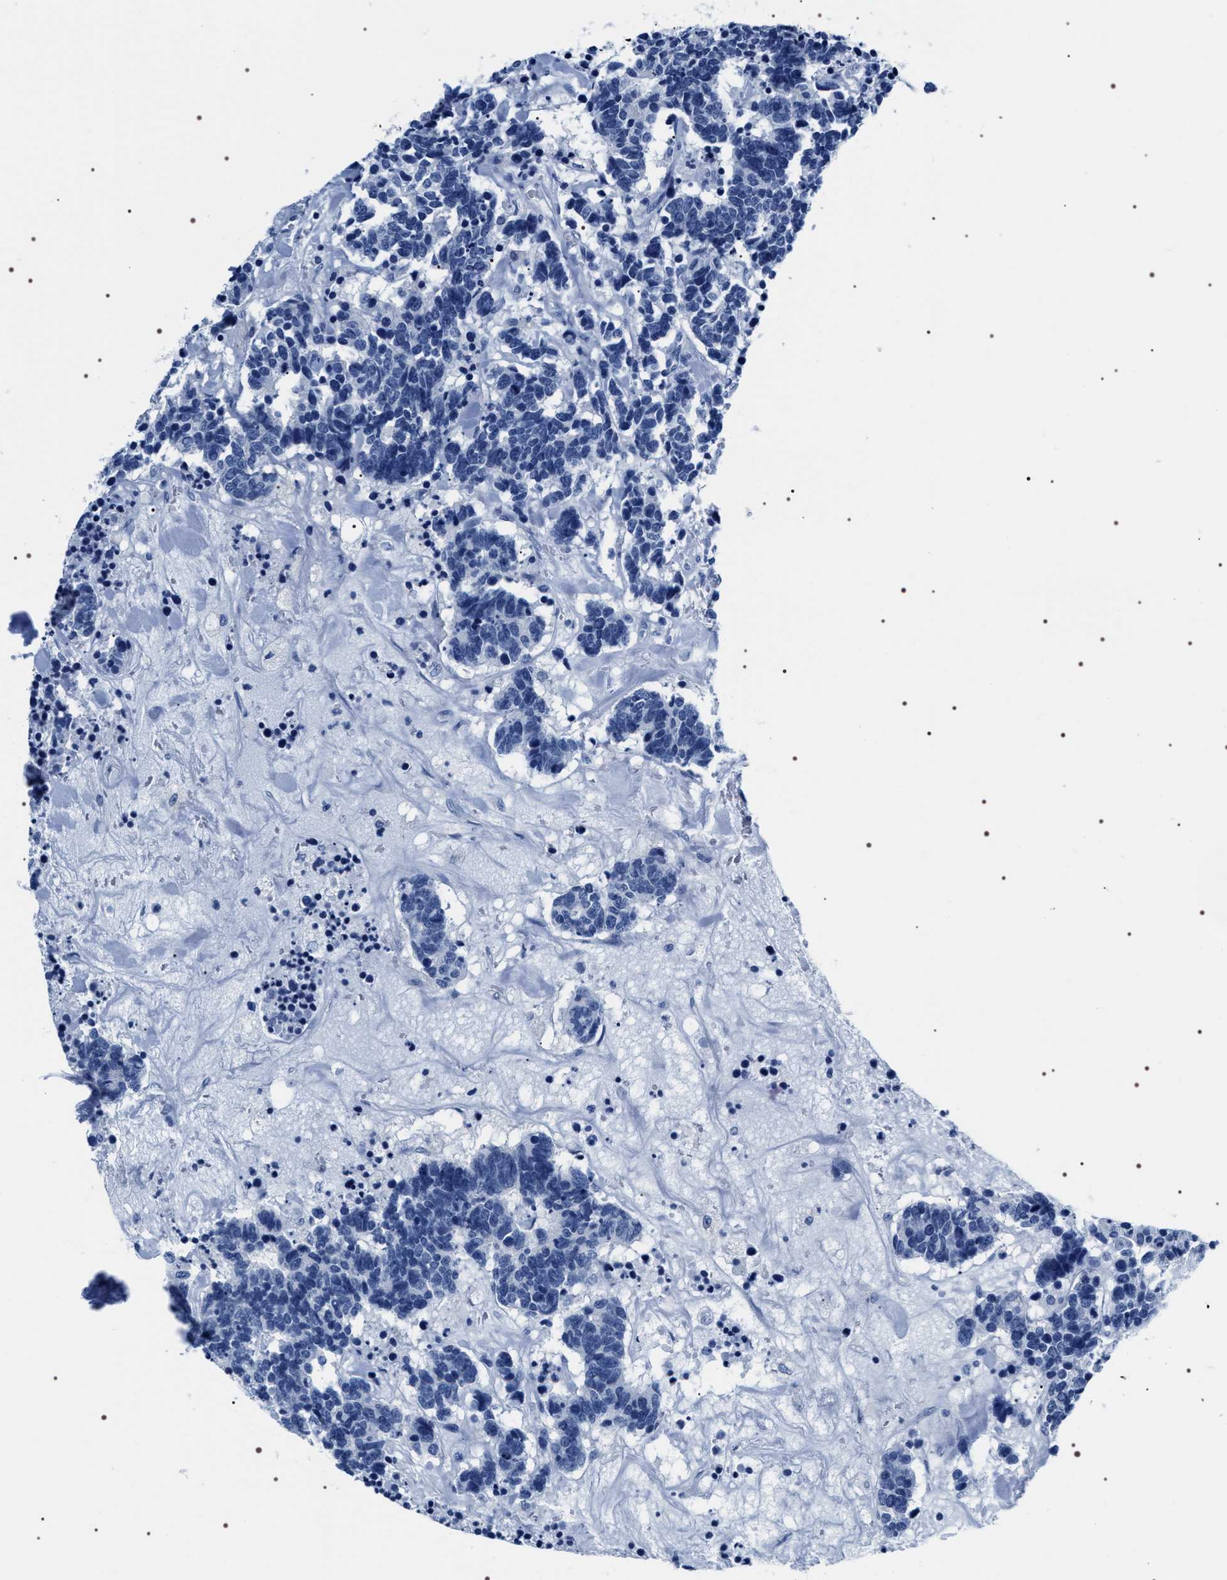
{"staining": {"intensity": "negative", "quantity": "none", "location": "none"}, "tissue": "carcinoid", "cell_type": "Tumor cells", "image_type": "cancer", "snomed": [{"axis": "morphology", "description": "Carcinoma, NOS"}, {"axis": "morphology", "description": "Carcinoid, malignant, NOS"}, {"axis": "topography", "description": "Urinary bladder"}], "caption": "A micrograph of carcinoma stained for a protein exhibits no brown staining in tumor cells.", "gene": "ADH4", "patient": {"sex": "male", "age": 57}}